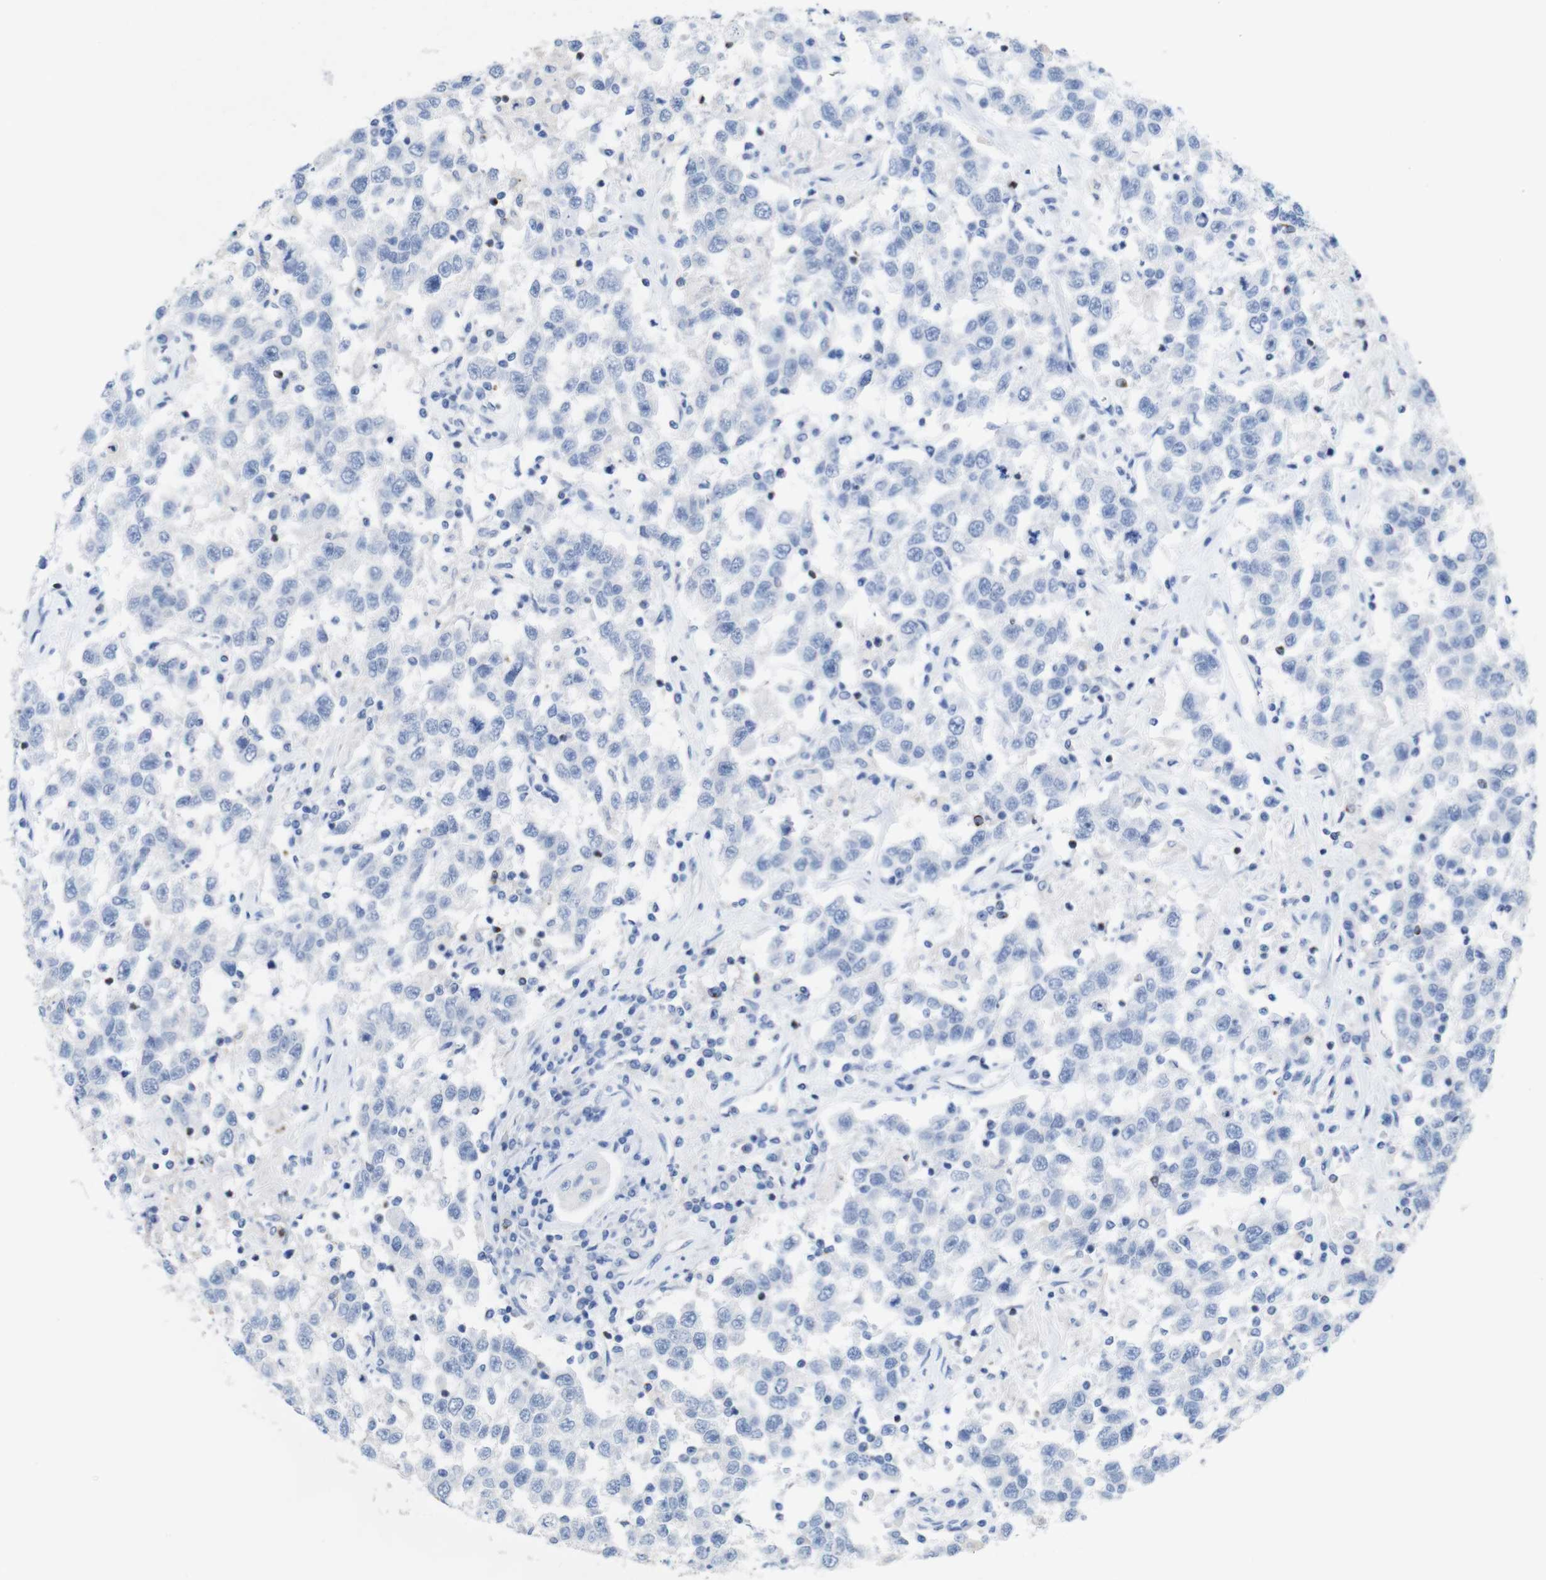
{"staining": {"intensity": "negative", "quantity": "none", "location": "none"}, "tissue": "testis cancer", "cell_type": "Tumor cells", "image_type": "cancer", "snomed": [{"axis": "morphology", "description": "Seminoma, NOS"}, {"axis": "topography", "description": "Testis"}], "caption": "The histopathology image shows no staining of tumor cells in testis cancer (seminoma). (Brightfield microscopy of DAB immunohistochemistry (IHC) at high magnification).", "gene": "LAG3", "patient": {"sex": "male", "age": 41}}